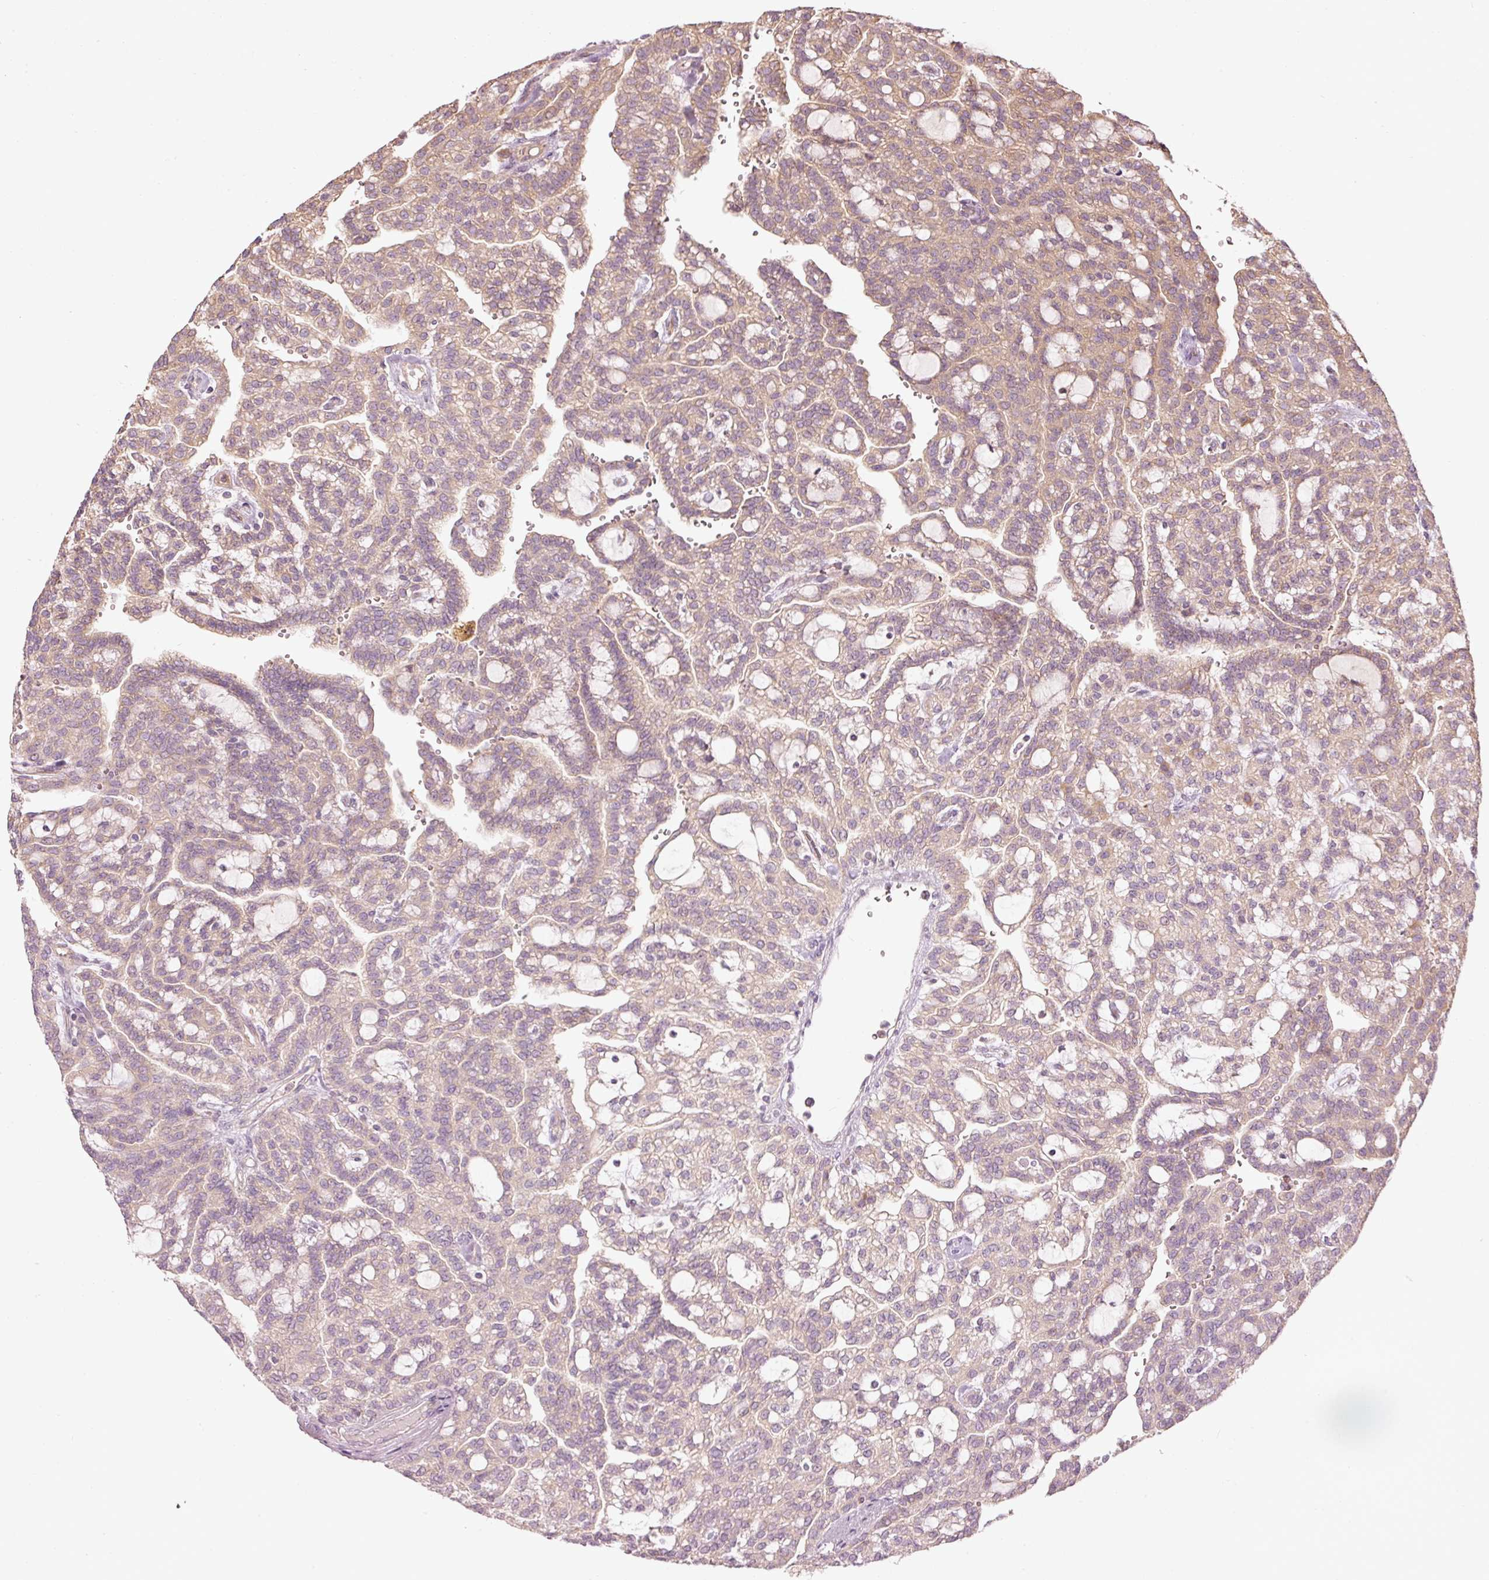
{"staining": {"intensity": "moderate", "quantity": "25%-75%", "location": "cytoplasmic/membranous"}, "tissue": "renal cancer", "cell_type": "Tumor cells", "image_type": "cancer", "snomed": [{"axis": "morphology", "description": "Adenocarcinoma, NOS"}, {"axis": "topography", "description": "Kidney"}], "caption": "A high-resolution micrograph shows immunohistochemistry staining of renal cancer, which reveals moderate cytoplasmic/membranous staining in about 25%-75% of tumor cells.", "gene": "MAP10", "patient": {"sex": "male", "age": 63}}